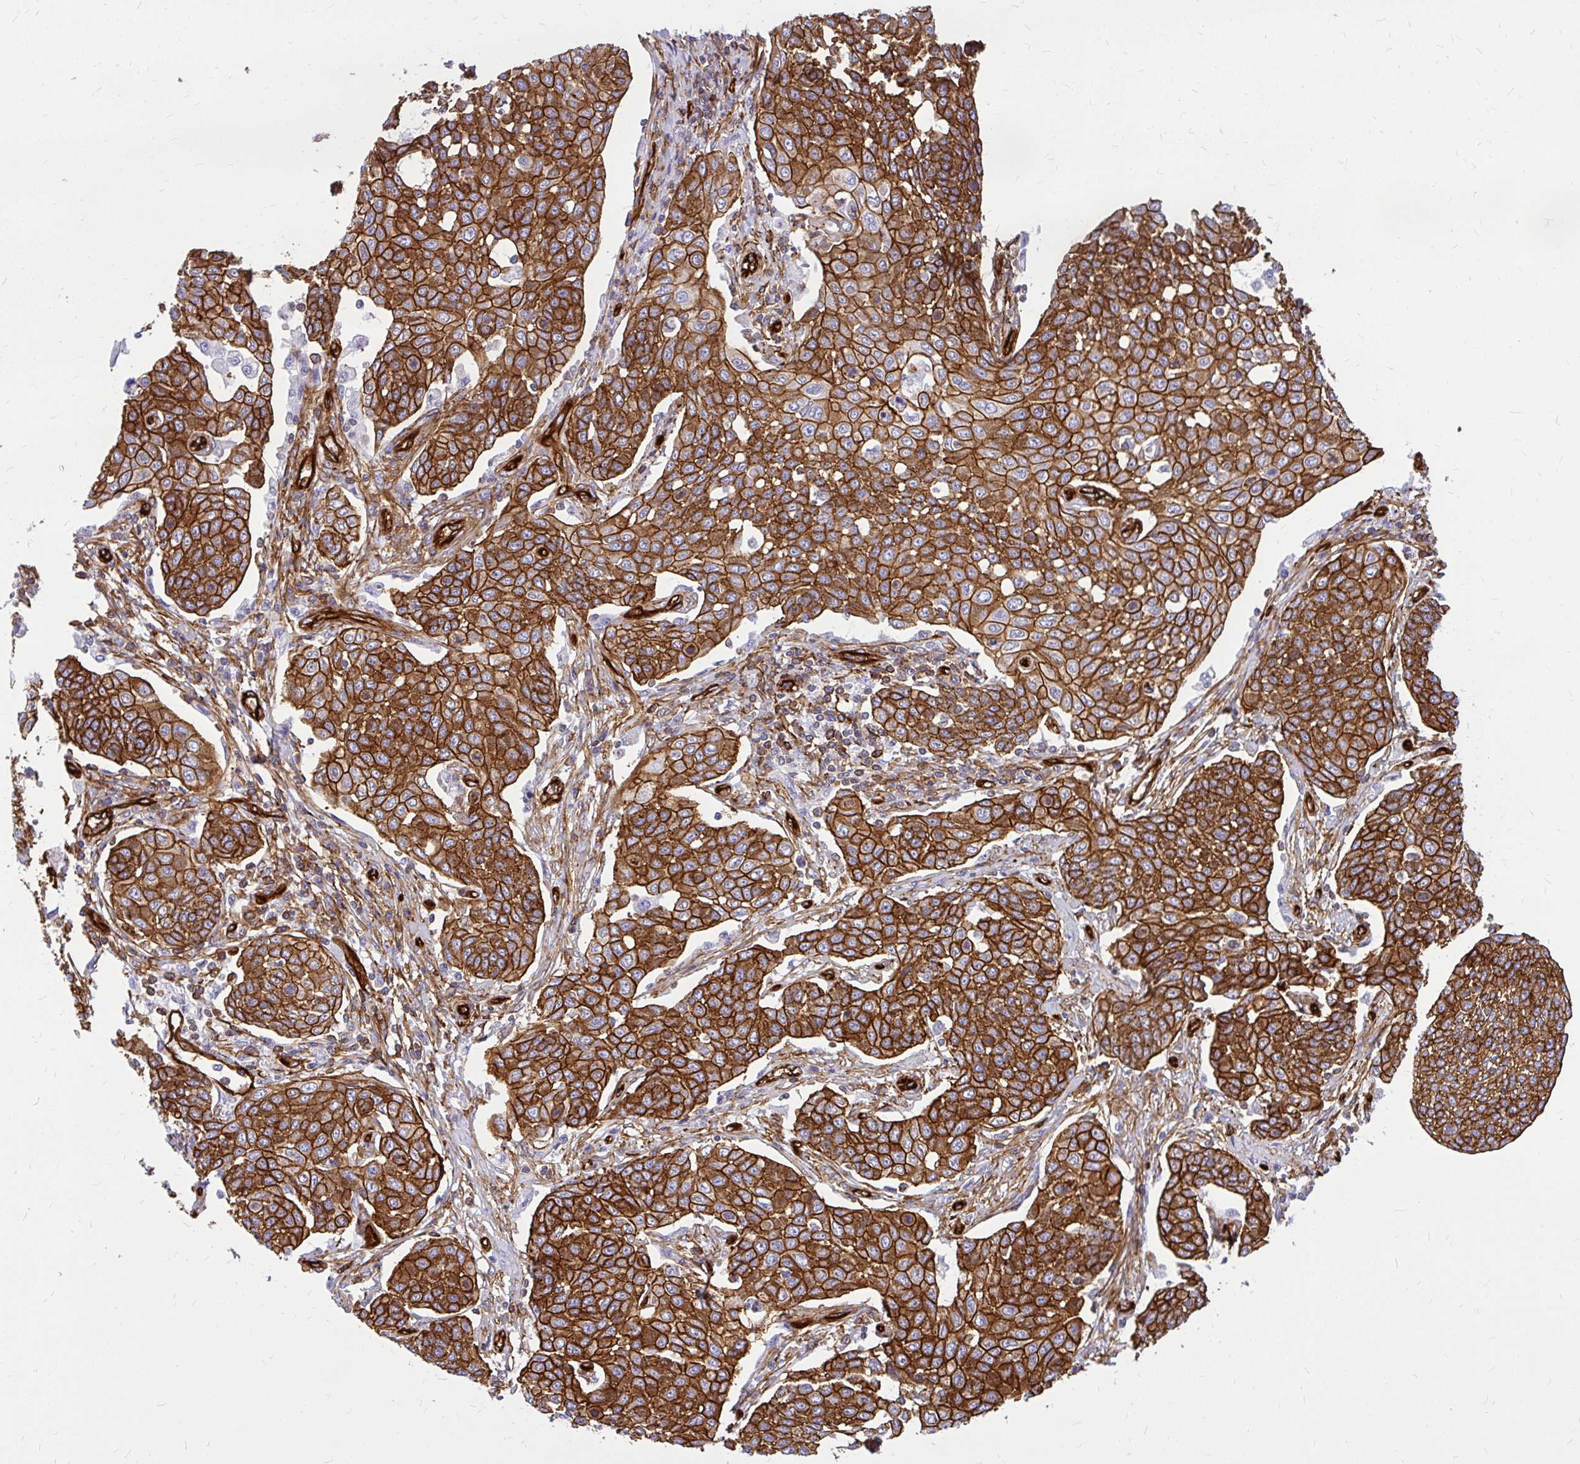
{"staining": {"intensity": "strong", "quantity": ">75%", "location": "cytoplasmic/membranous"}, "tissue": "cervical cancer", "cell_type": "Tumor cells", "image_type": "cancer", "snomed": [{"axis": "morphology", "description": "Squamous cell carcinoma, NOS"}, {"axis": "topography", "description": "Cervix"}], "caption": "This photomicrograph demonstrates IHC staining of human cervical squamous cell carcinoma, with high strong cytoplasmic/membranous positivity in about >75% of tumor cells.", "gene": "MAP1LC3B", "patient": {"sex": "female", "age": 34}}